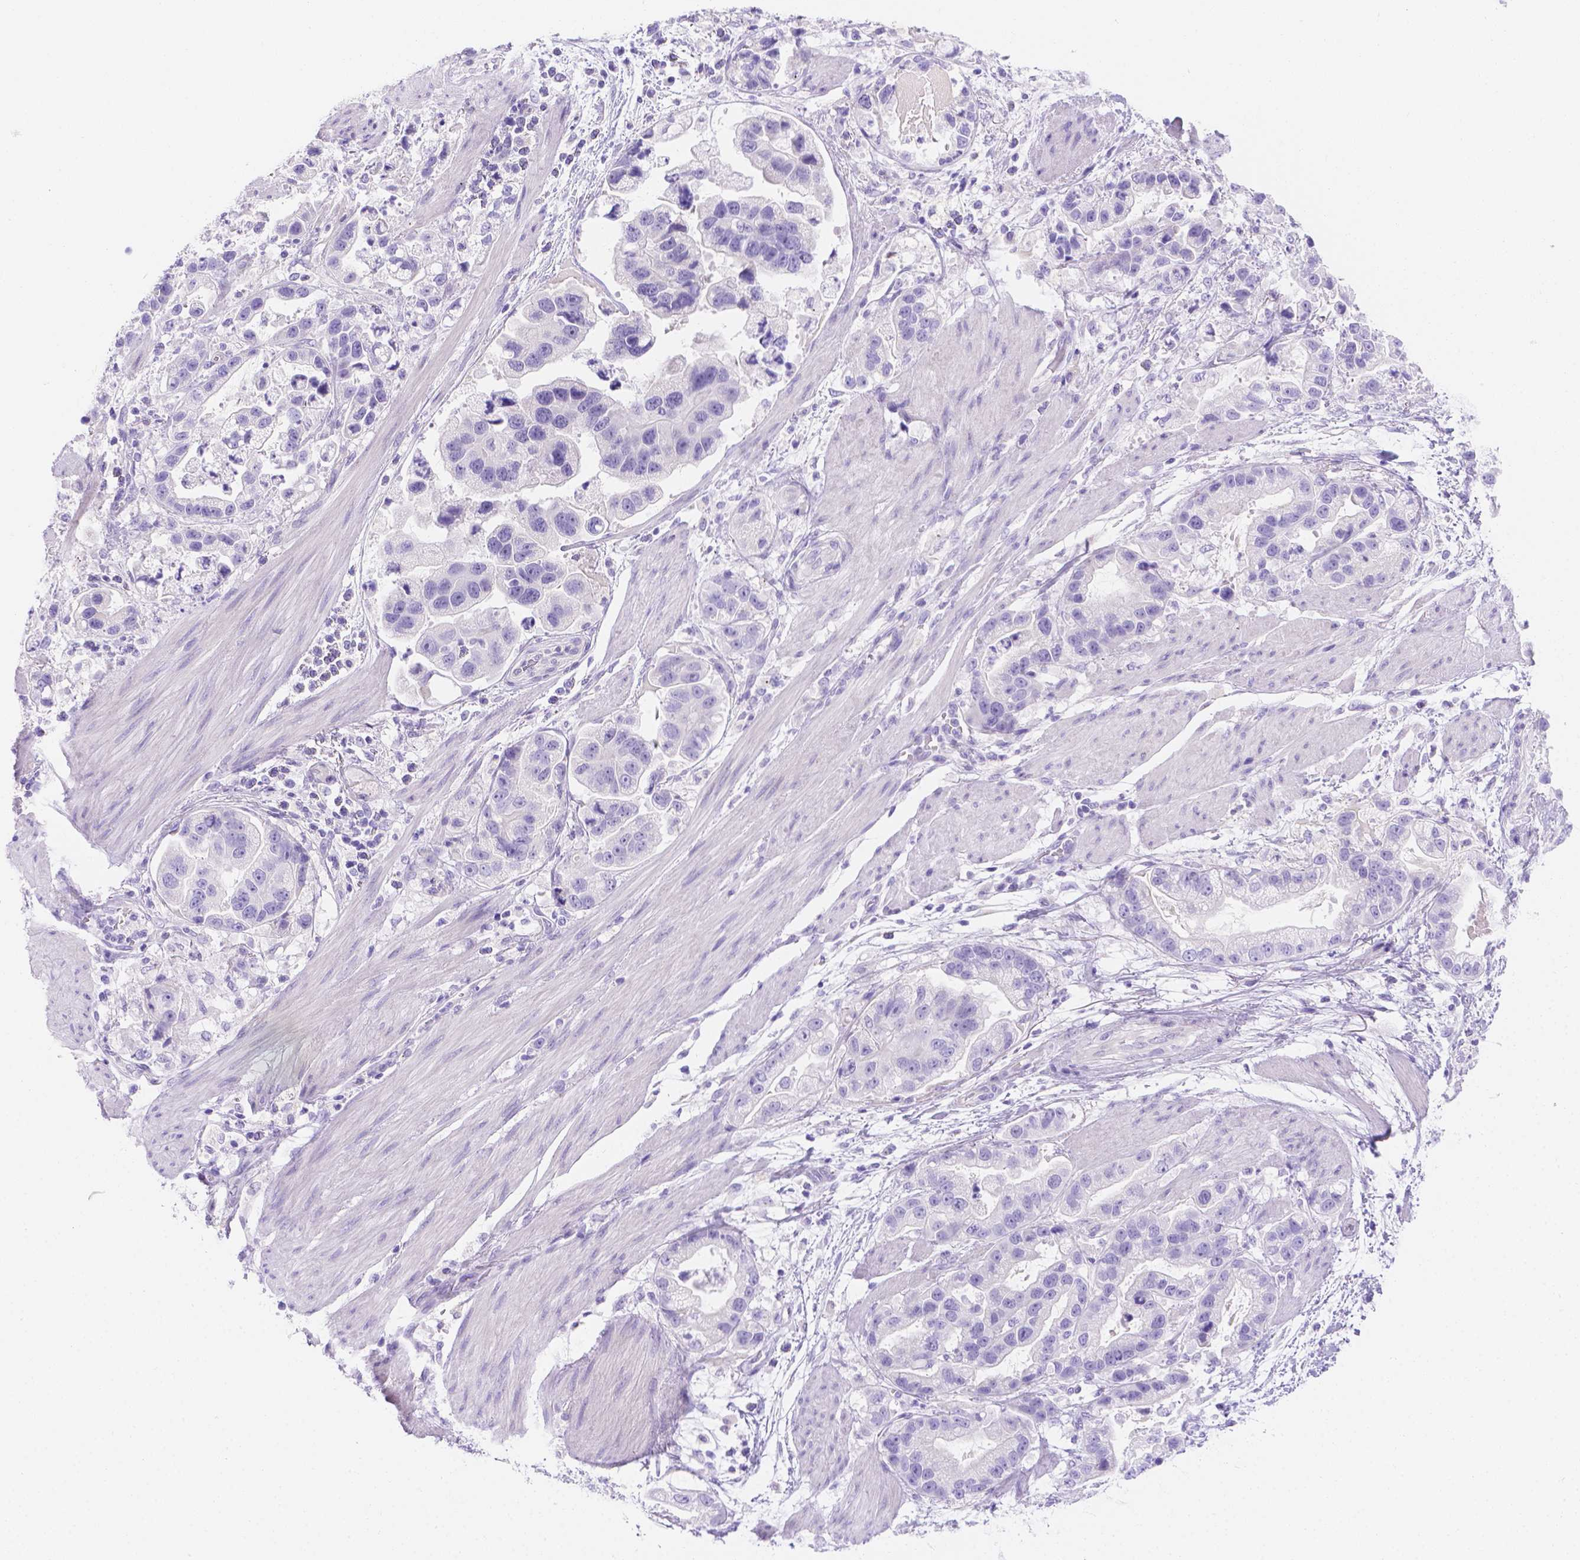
{"staining": {"intensity": "negative", "quantity": "none", "location": "none"}, "tissue": "stomach cancer", "cell_type": "Tumor cells", "image_type": "cancer", "snomed": [{"axis": "morphology", "description": "Adenocarcinoma, NOS"}, {"axis": "topography", "description": "Stomach"}], "caption": "This micrograph is of stomach adenocarcinoma stained with IHC to label a protein in brown with the nuclei are counter-stained blue. There is no staining in tumor cells.", "gene": "MLN", "patient": {"sex": "male", "age": 59}}